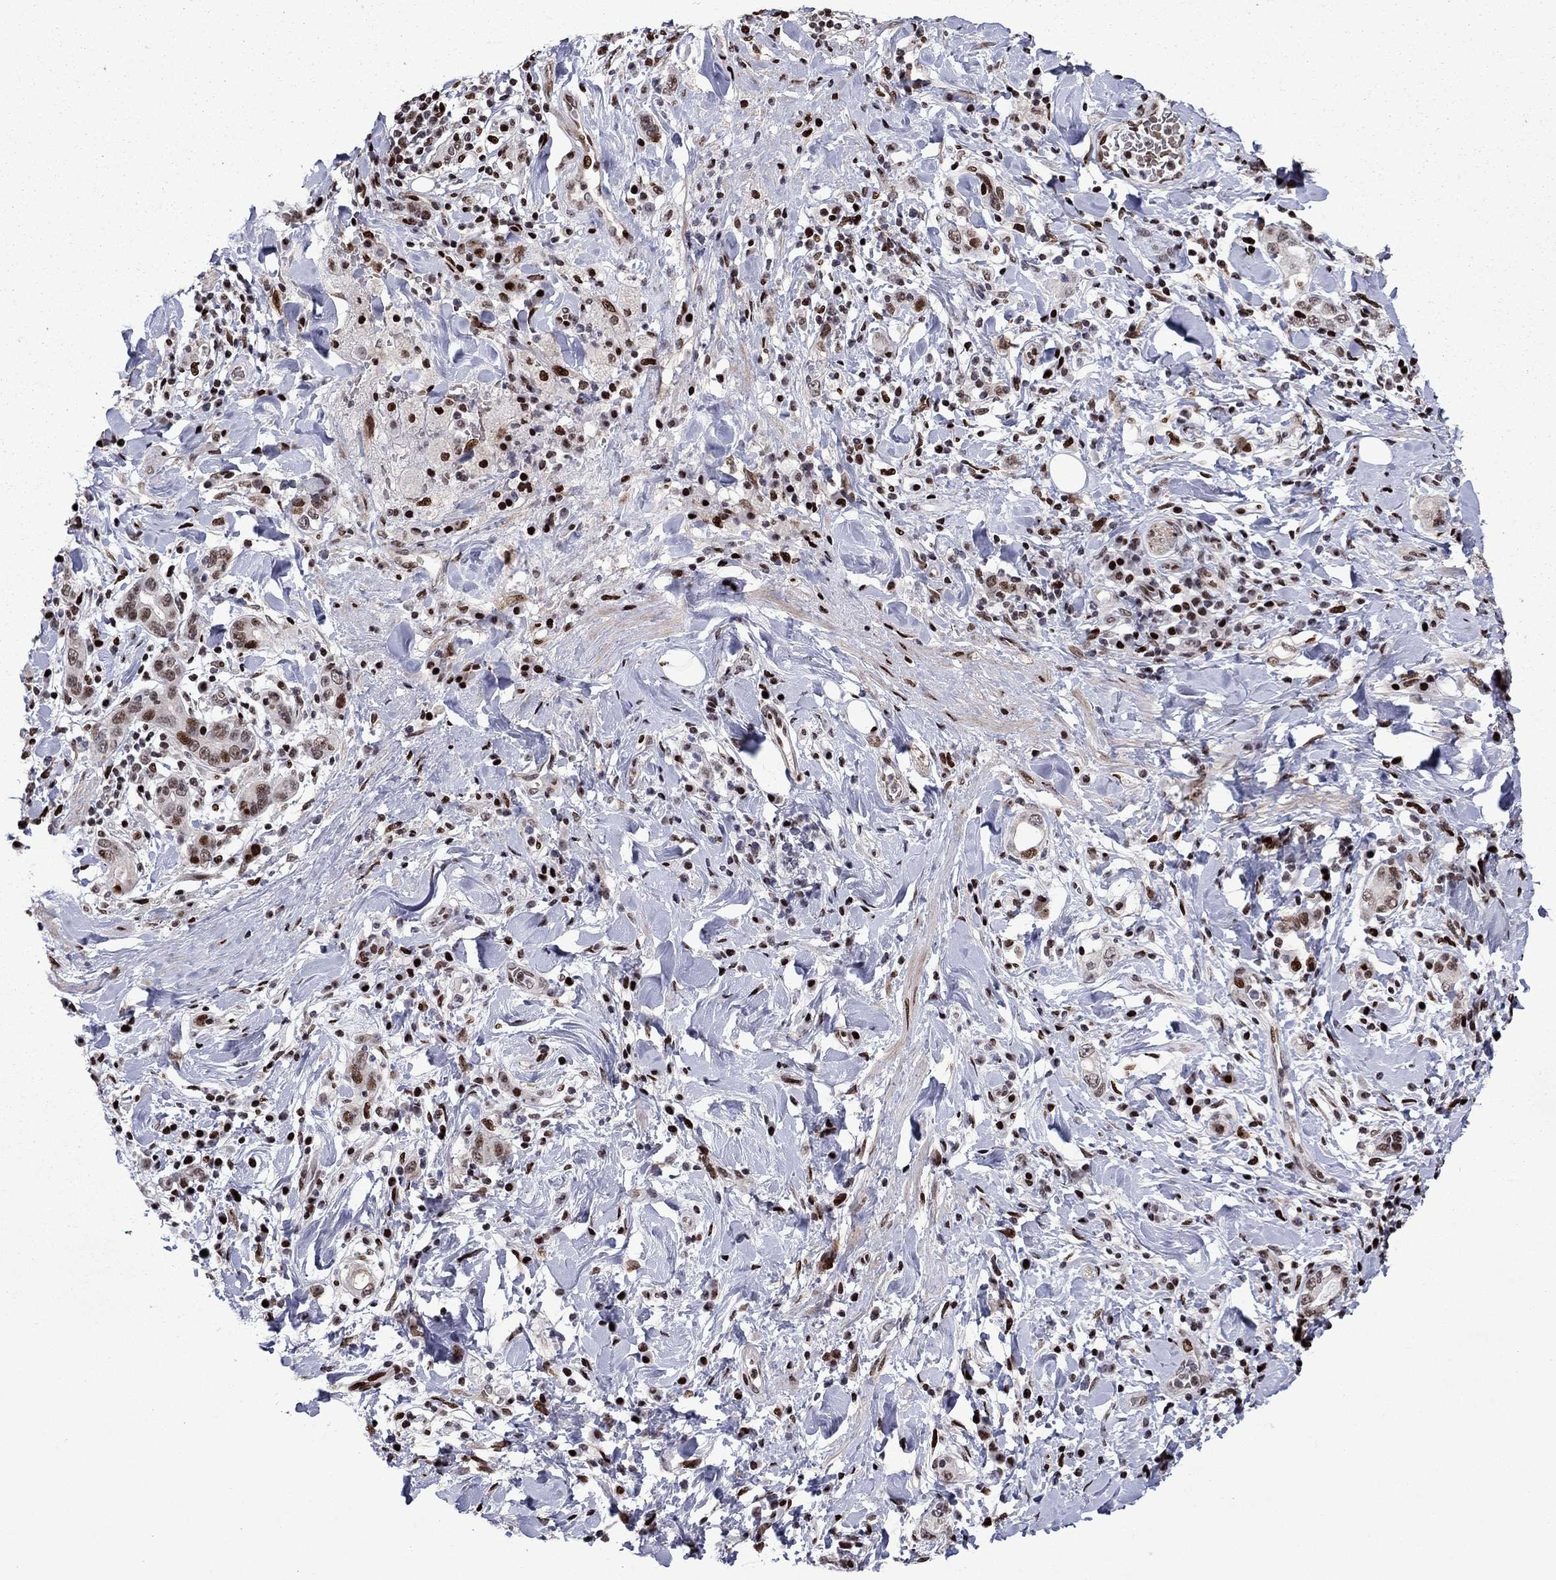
{"staining": {"intensity": "moderate", "quantity": "25%-75%", "location": "nuclear"}, "tissue": "stomach cancer", "cell_type": "Tumor cells", "image_type": "cancer", "snomed": [{"axis": "morphology", "description": "Adenocarcinoma, NOS"}, {"axis": "topography", "description": "Stomach"}], "caption": "A micrograph of human adenocarcinoma (stomach) stained for a protein reveals moderate nuclear brown staining in tumor cells.", "gene": "LIMK1", "patient": {"sex": "male", "age": 79}}